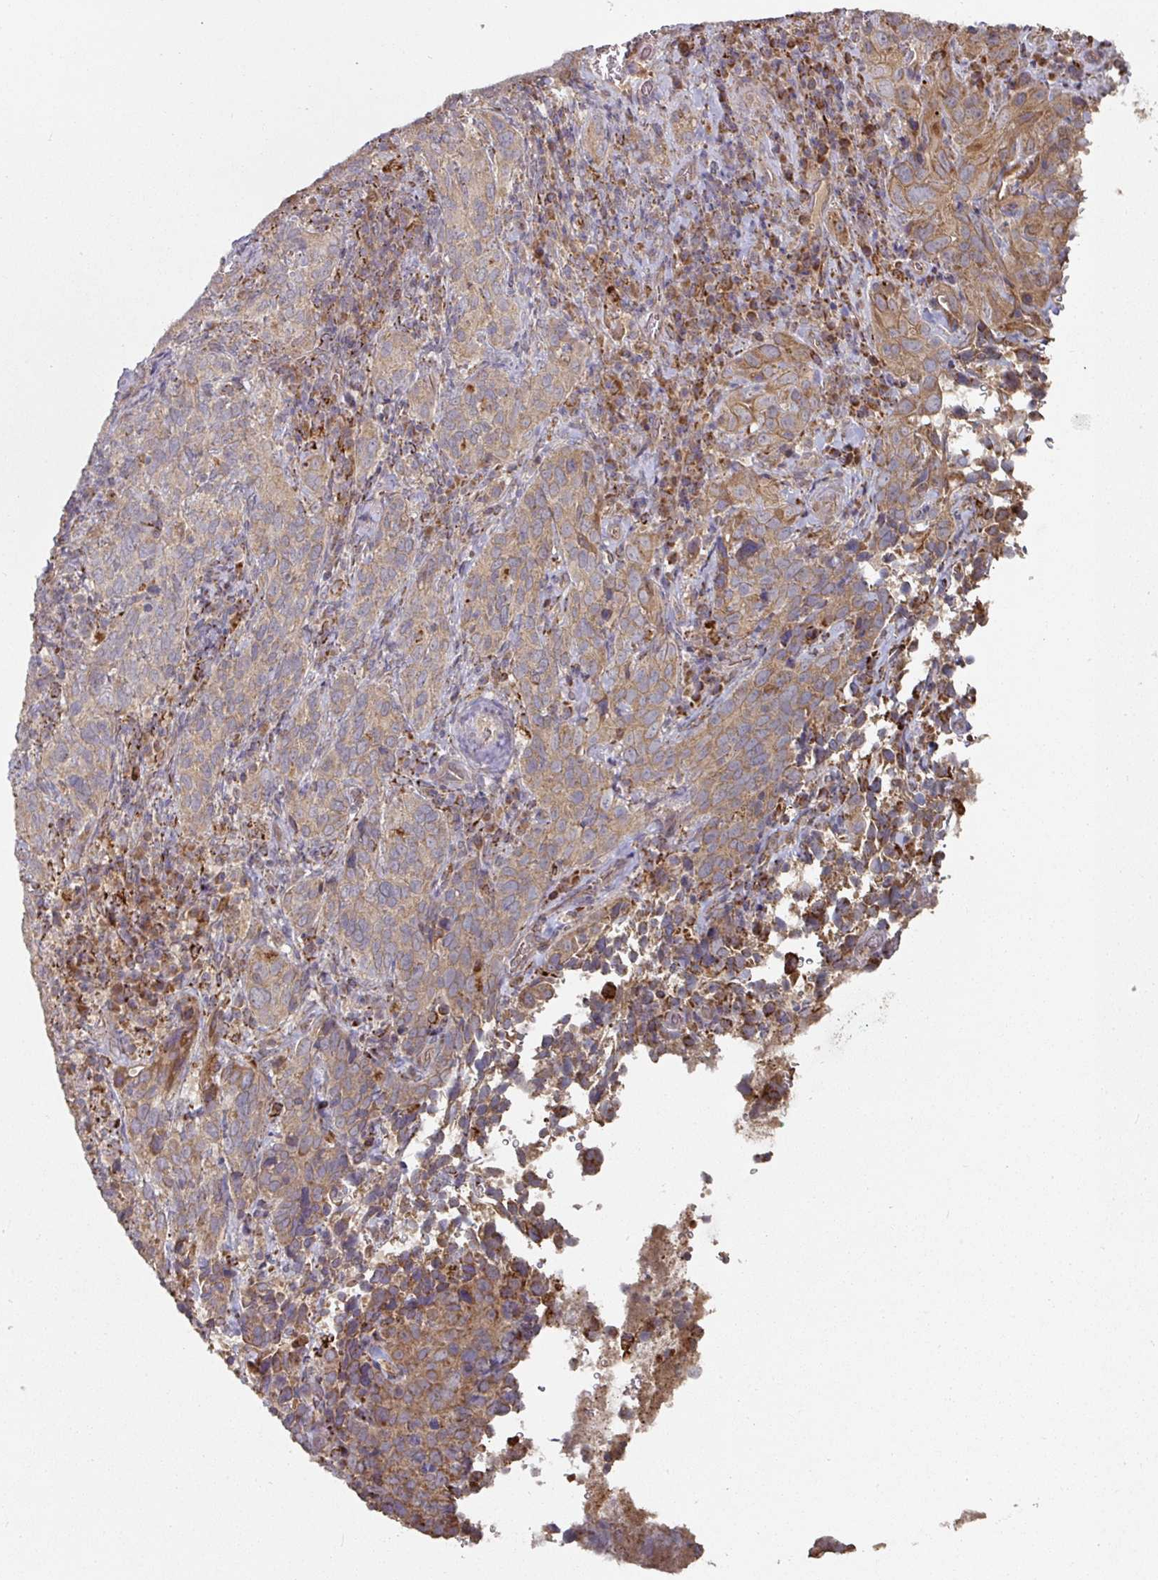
{"staining": {"intensity": "weak", "quantity": "25%-75%", "location": "cytoplasmic/membranous"}, "tissue": "cervical cancer", "cell_type": "Tumor cells", "image_type": "cancer", "snomed": [{"axis": "morphology", "description": "Squamous cell carcinoma, NOS"}, {"axis": "topography", "description": "Cervix"}], "caption": "Cervical cancer stained with DAB (3,3'-diaminobenzidine) IHC shows low levels of weak cytoplasmic/membranous positivity in about 25%-75% of tumor cells.", "gene": "DNAJC7", "patient": {"sex": "female", "age": 51}}